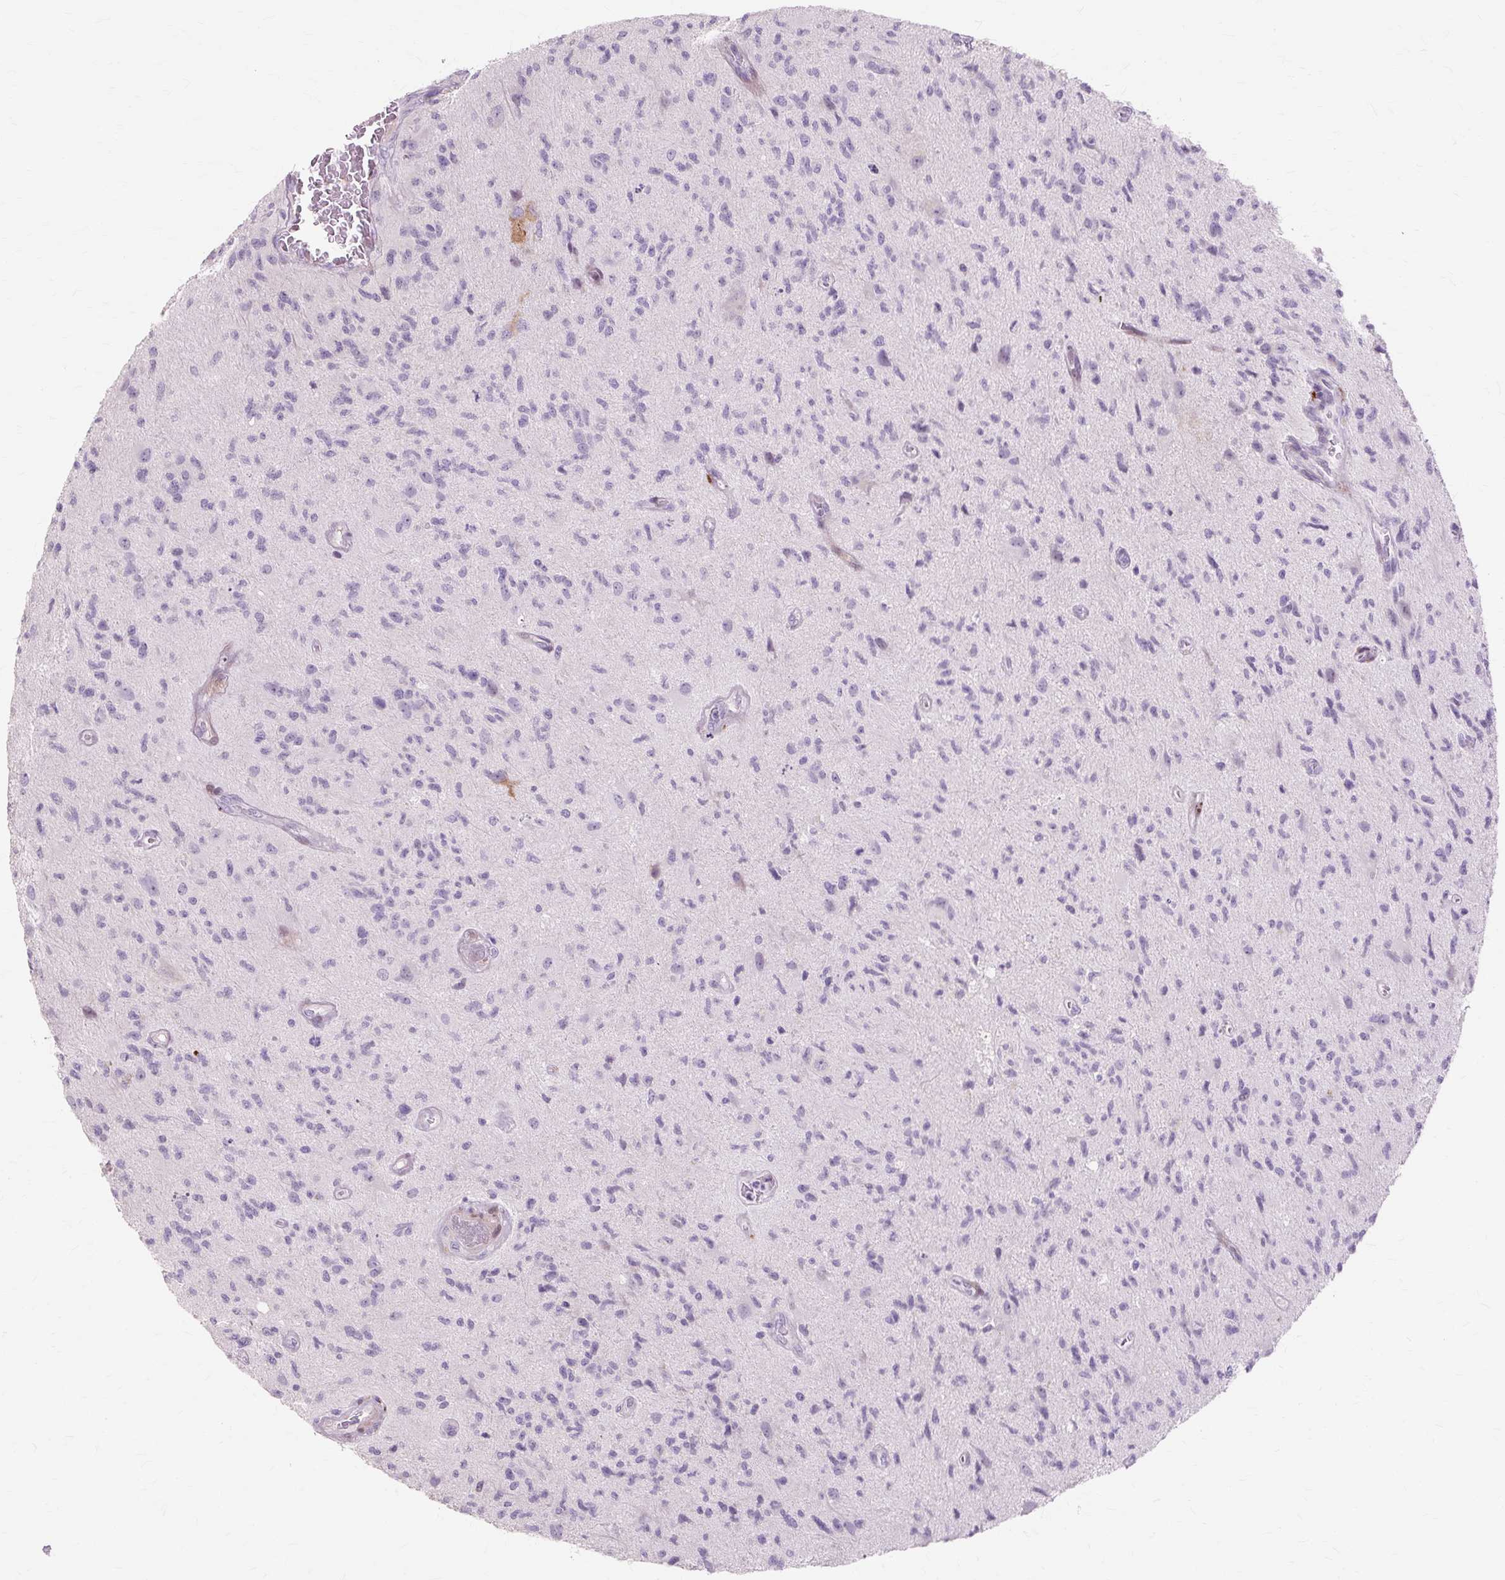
{"staining": {"intensity": "negative", "quantity": "none", "location": "none"}, "tissue": "glioma", "cell_type": "Tumor cells", "image_type": "cancer", "snomed": [{"axis": "morphology", "description": "Glioma, malignant, High grade"}, {"axis": "topography", "description": "Brain"}], "caption": "Malignant high-grade glioma was stained to show a protein in brown. There is no significant positivity in tumor cells. (DAB (3,3'-diaminobenzidine) IHC with hematoxylin counter stain).", "gene": "IRX2", "patient": {"sex": "male", "age": 67}}